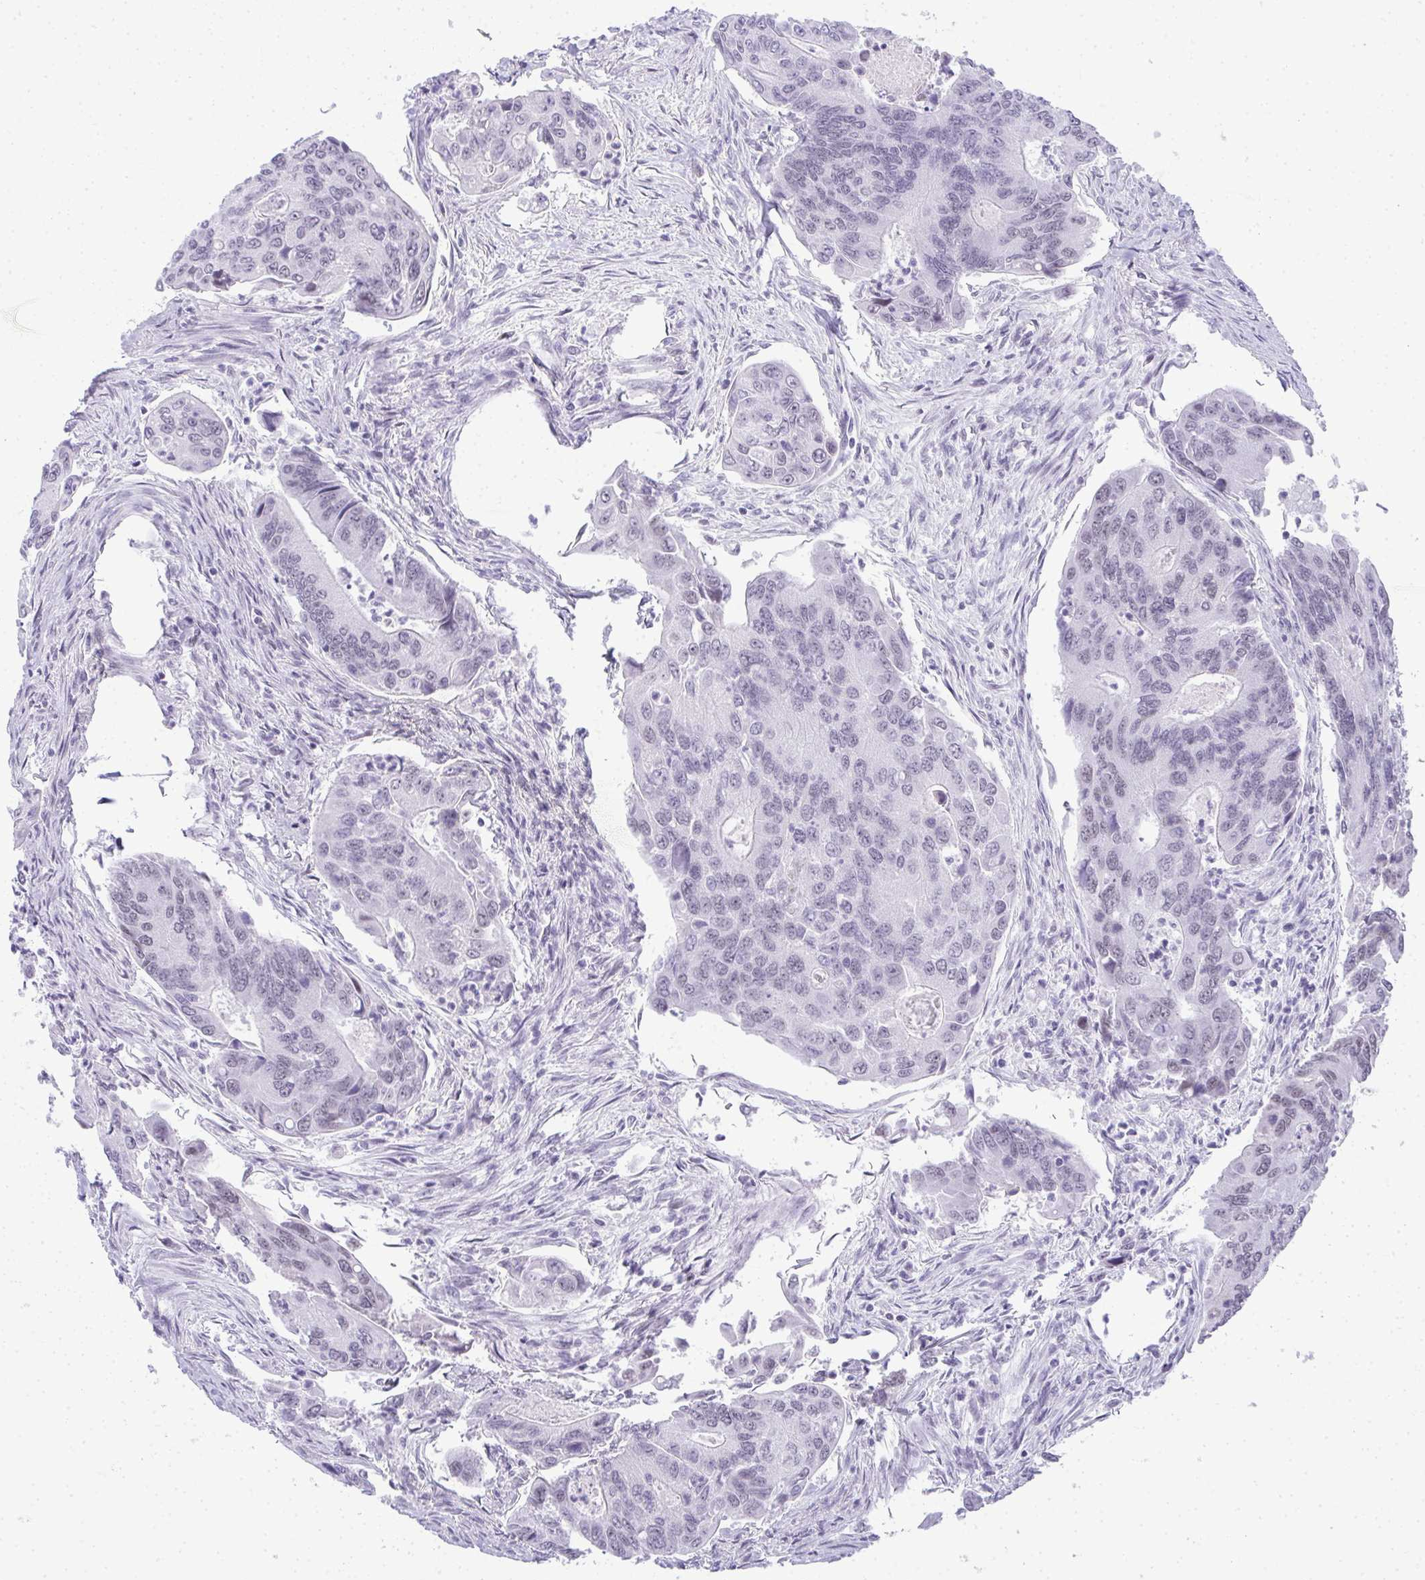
{"staining": {"intensity": "negative", "quantity": "none", "location": "none"}, "tissue": "colorectal cancer", "cell_type": "Tumor cells", "image_type": "cancer", "snomed": [{"axis": "morphology", "description": "Adenocarcinoma, NOS"}, {"axis": "topography", "description": "Colon"}], "caption": "High power microscopy micrograph of an immunohistochemistry (IHC) histopathology image of colorectal cancer (adenocarcinoma), revealing no significant staining in tumor cells.", "gene": "PLA2G1B", "patient": {"sex": "female", "age": 67}}